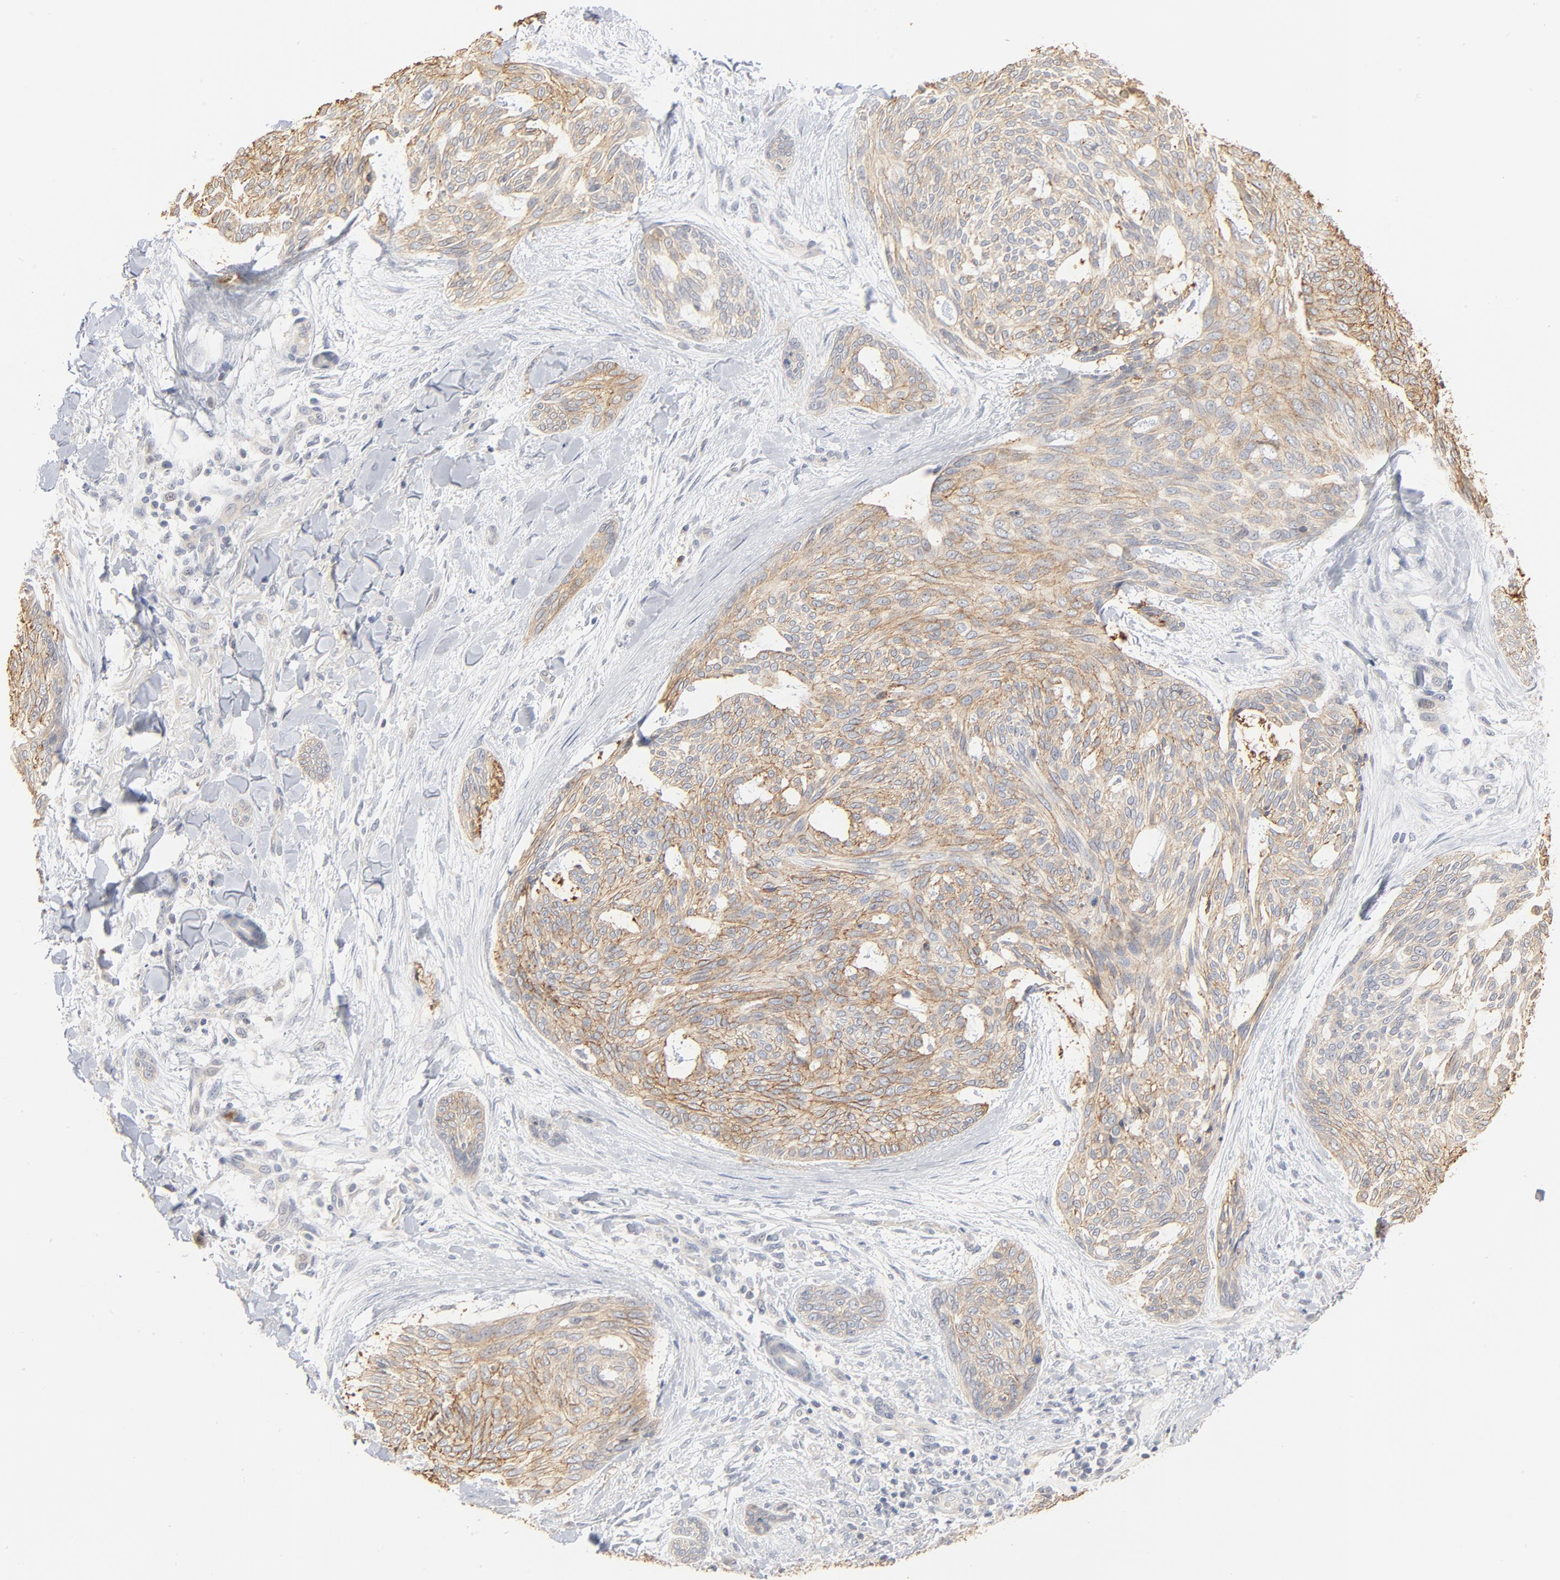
{"staining": {"intensity": "weak", "quantity": ">75%", "location": "cytoplasmic/membranous"}, "tissue": "skin cancer", "cell_type": "Tumor cells", "image_type": "cancer", "snomed": [{"axis": "morphology", "description": "Normal tissue, NOS"}, {"axis": "morphology", "description": "Basal cell carcinoma"}, {"axis": "topography", "description": "Skin"}], "caption": "About >75% of tumor cells in skin cancer (basal cell carcinoma) demonstrate weak cytoplasmic/membranous protein positivity as visualized by brown immunohistochemical staining.", "gene": "EPCAM", "patient": {"sex": "female", "age": 71}}